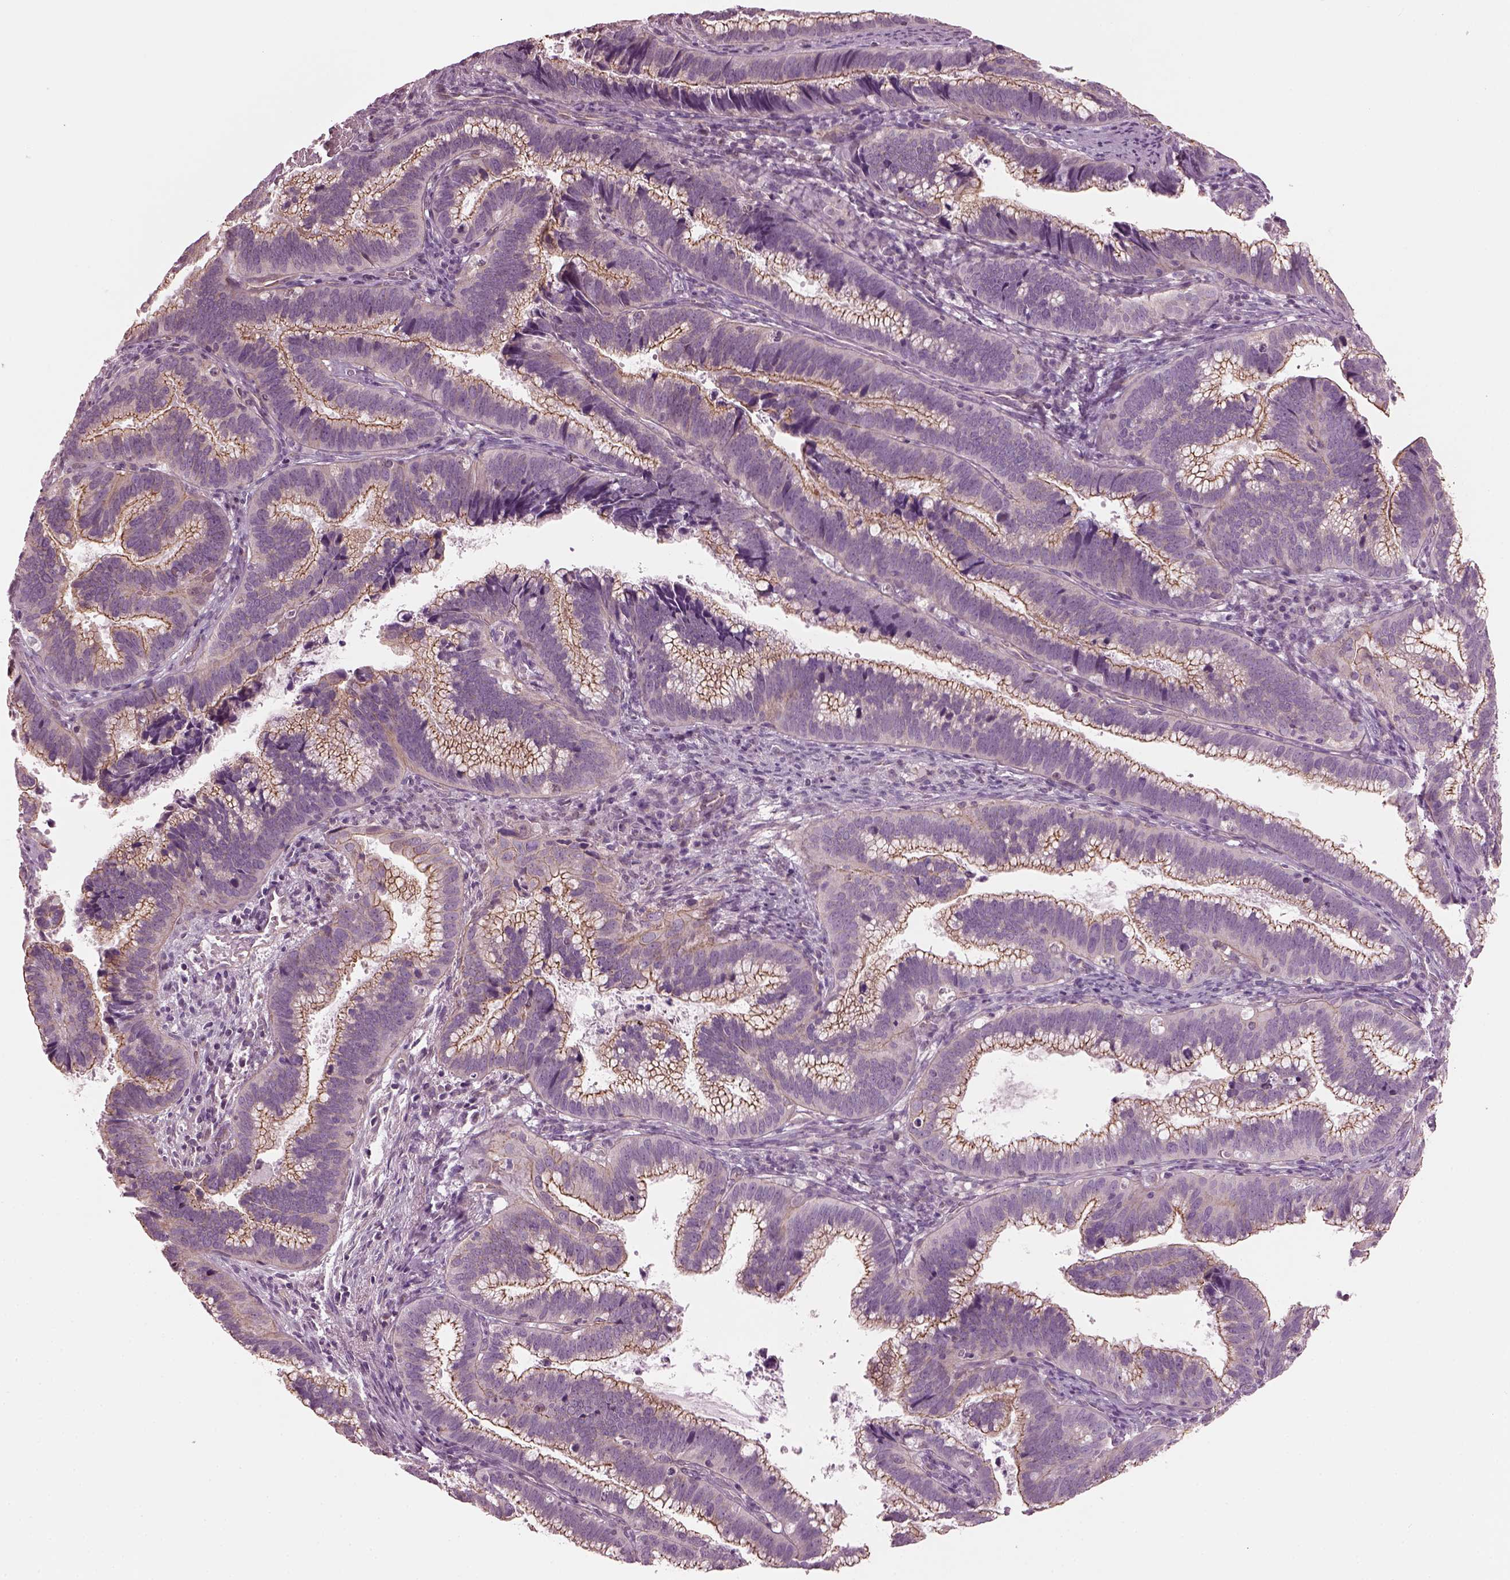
{"staining": {"intensity": "negative", "quantity": "none", "location": "none"}, "tissue": "cervical cancer", "cell_type": "Tumor cells", "image_type": "cancer", "snomed": [{"axis": "morphology", "description": "Adenocarcinoma, NOS"}, {"axis": "topography", "description": "Cervix"}], "caption": "Immunohistochemical staining of human adenocarcinoma (cervical) exhibits no significant expression in tumor cells. The staining was performed using DAB (3,3'-diaminobenzidine) to visualize the protein expression in brown, while the nuclei were stained in blue with hematoxylin (Magnification: 20x).", "gene": "ODAD1", "patient": {"sex": "female", "age": 61}}